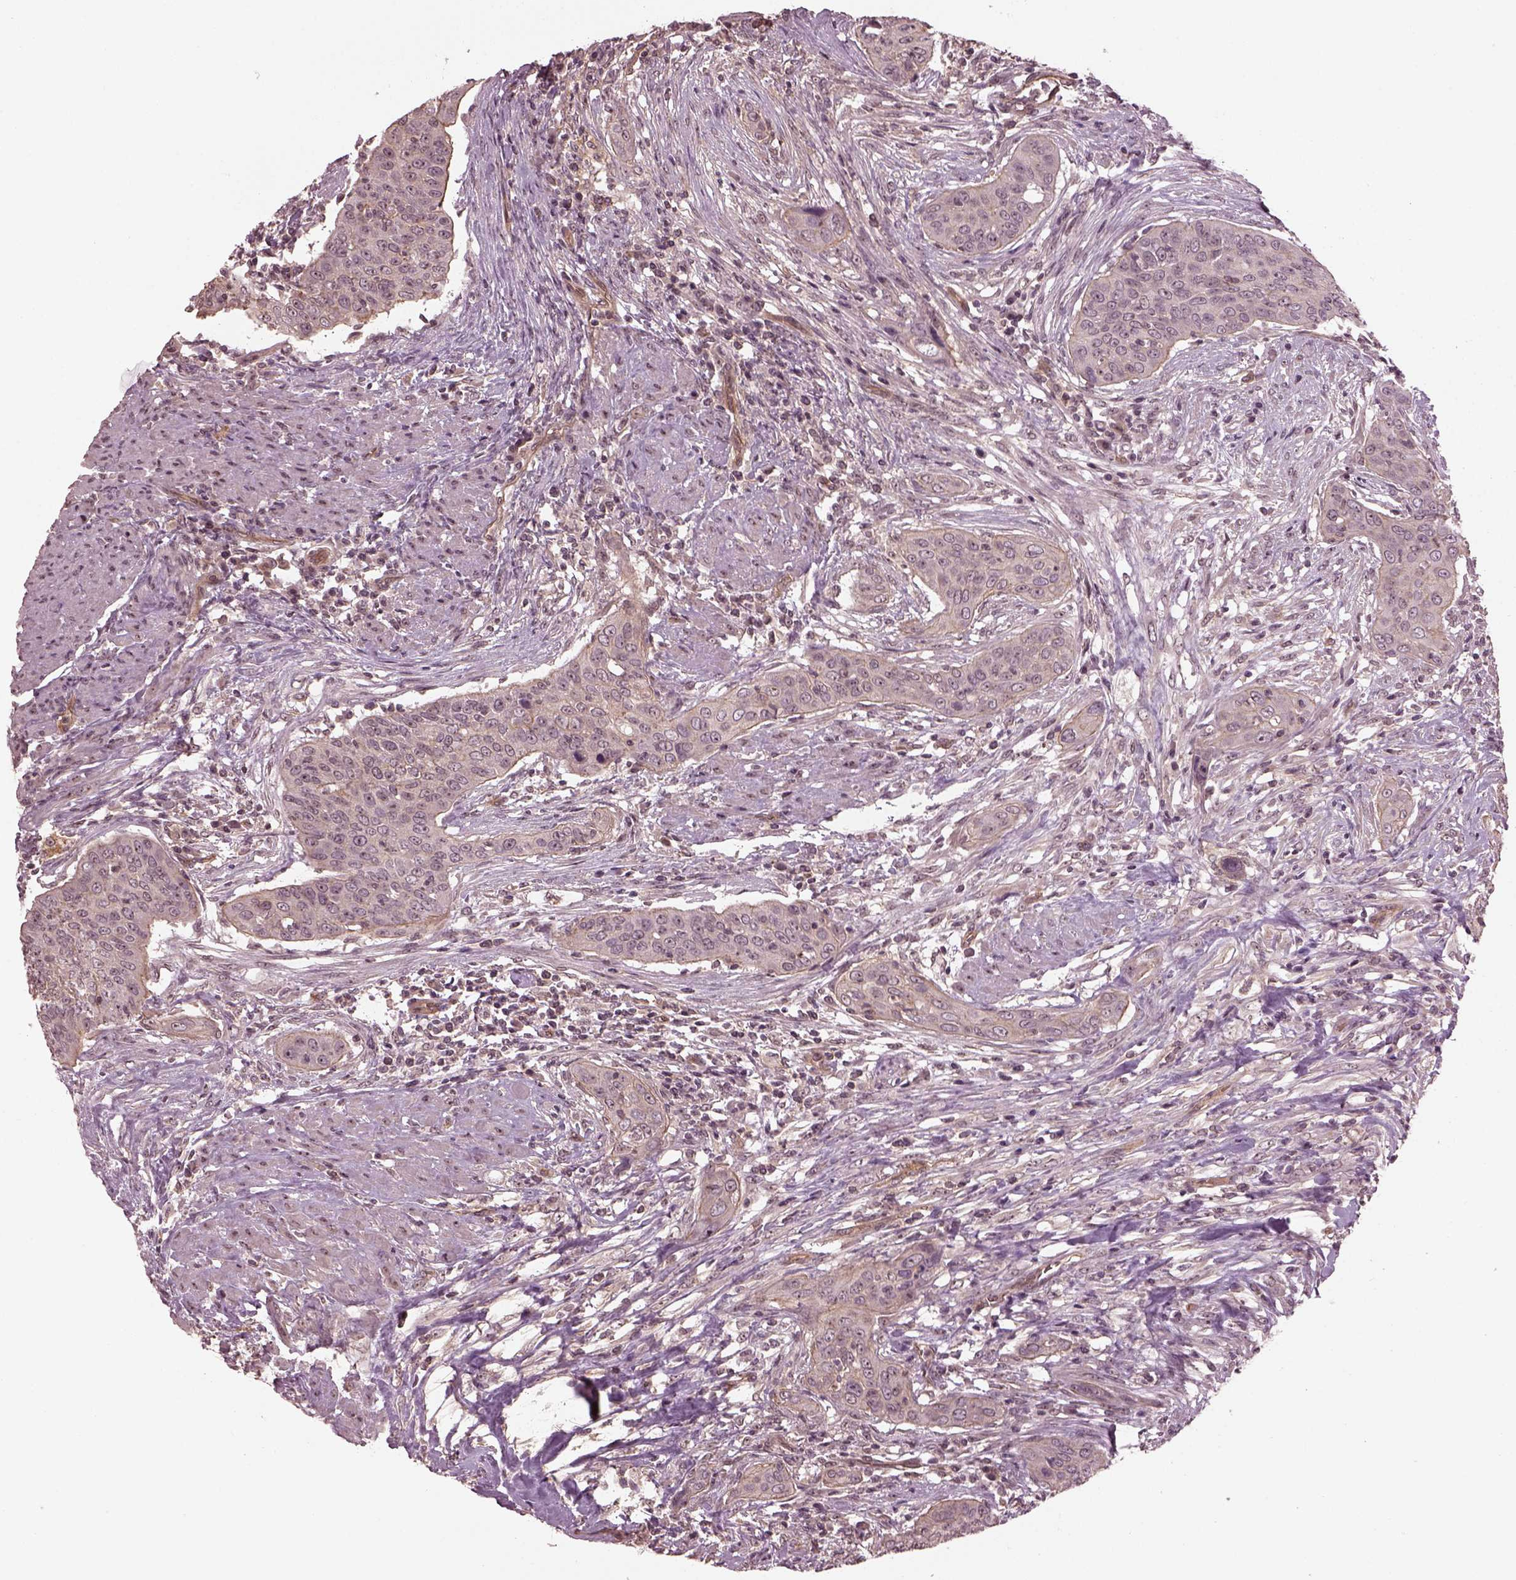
{"staining": {"intensity": "weak", "quantity": "<25%", "location": "nuclear"}, "tissue": "urothelial cancer", "cell_type": "Tumor cells", "image_type": "cancer", "snomed": [{"axis": "morphology", "description": "Urothelial carcinoma, High grade"}, {"axis": "topography", "description": "Urinary bladder"}], "caption": "Human urothelial cancer stained for a protein using IHC shows no staining in tumor cells.", "gene": "GNRH1", "patient": {"sex": "male", "age": 82}}